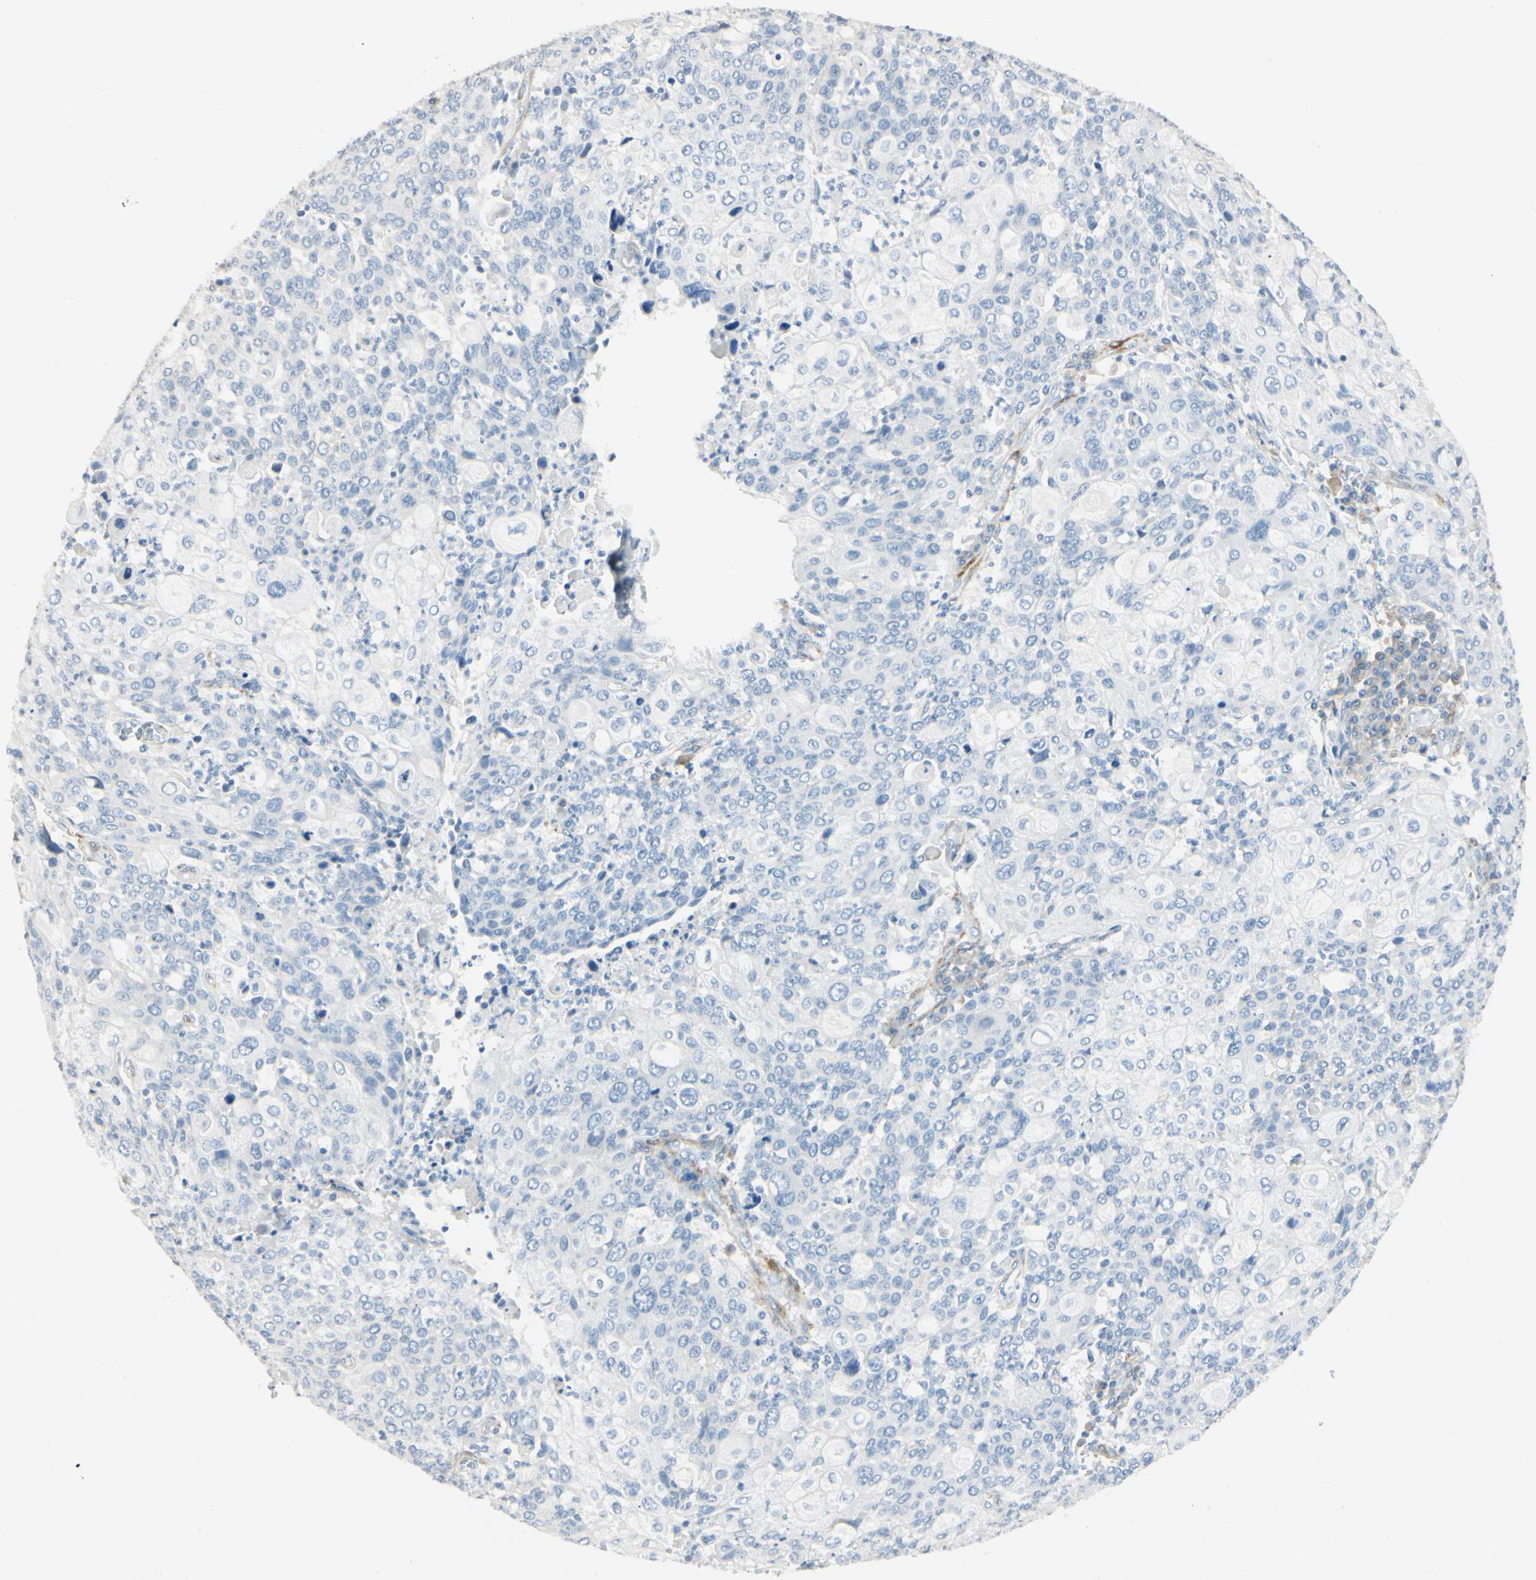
{"staining": {"intensity": "negative", "quantity": "none", "location": "none"}, "tissue": "cervical cancer", "cell_type": "Tumor cells", "image_type": "cancer", "snomed": [{"axis": "morphology", "description": "Squamous cell carcinoma, NOS"}, {"axis": "topography", "description": "Cervix"}], "caption": "Tumor cells show no significant protein positivity in cervical cancer (squamous cell carcinoma). (DAB IHC visualized using brightfield microscopy, high magnification).", "gene": "AMPH", "patient": {"sex": "female", "age": 40}}